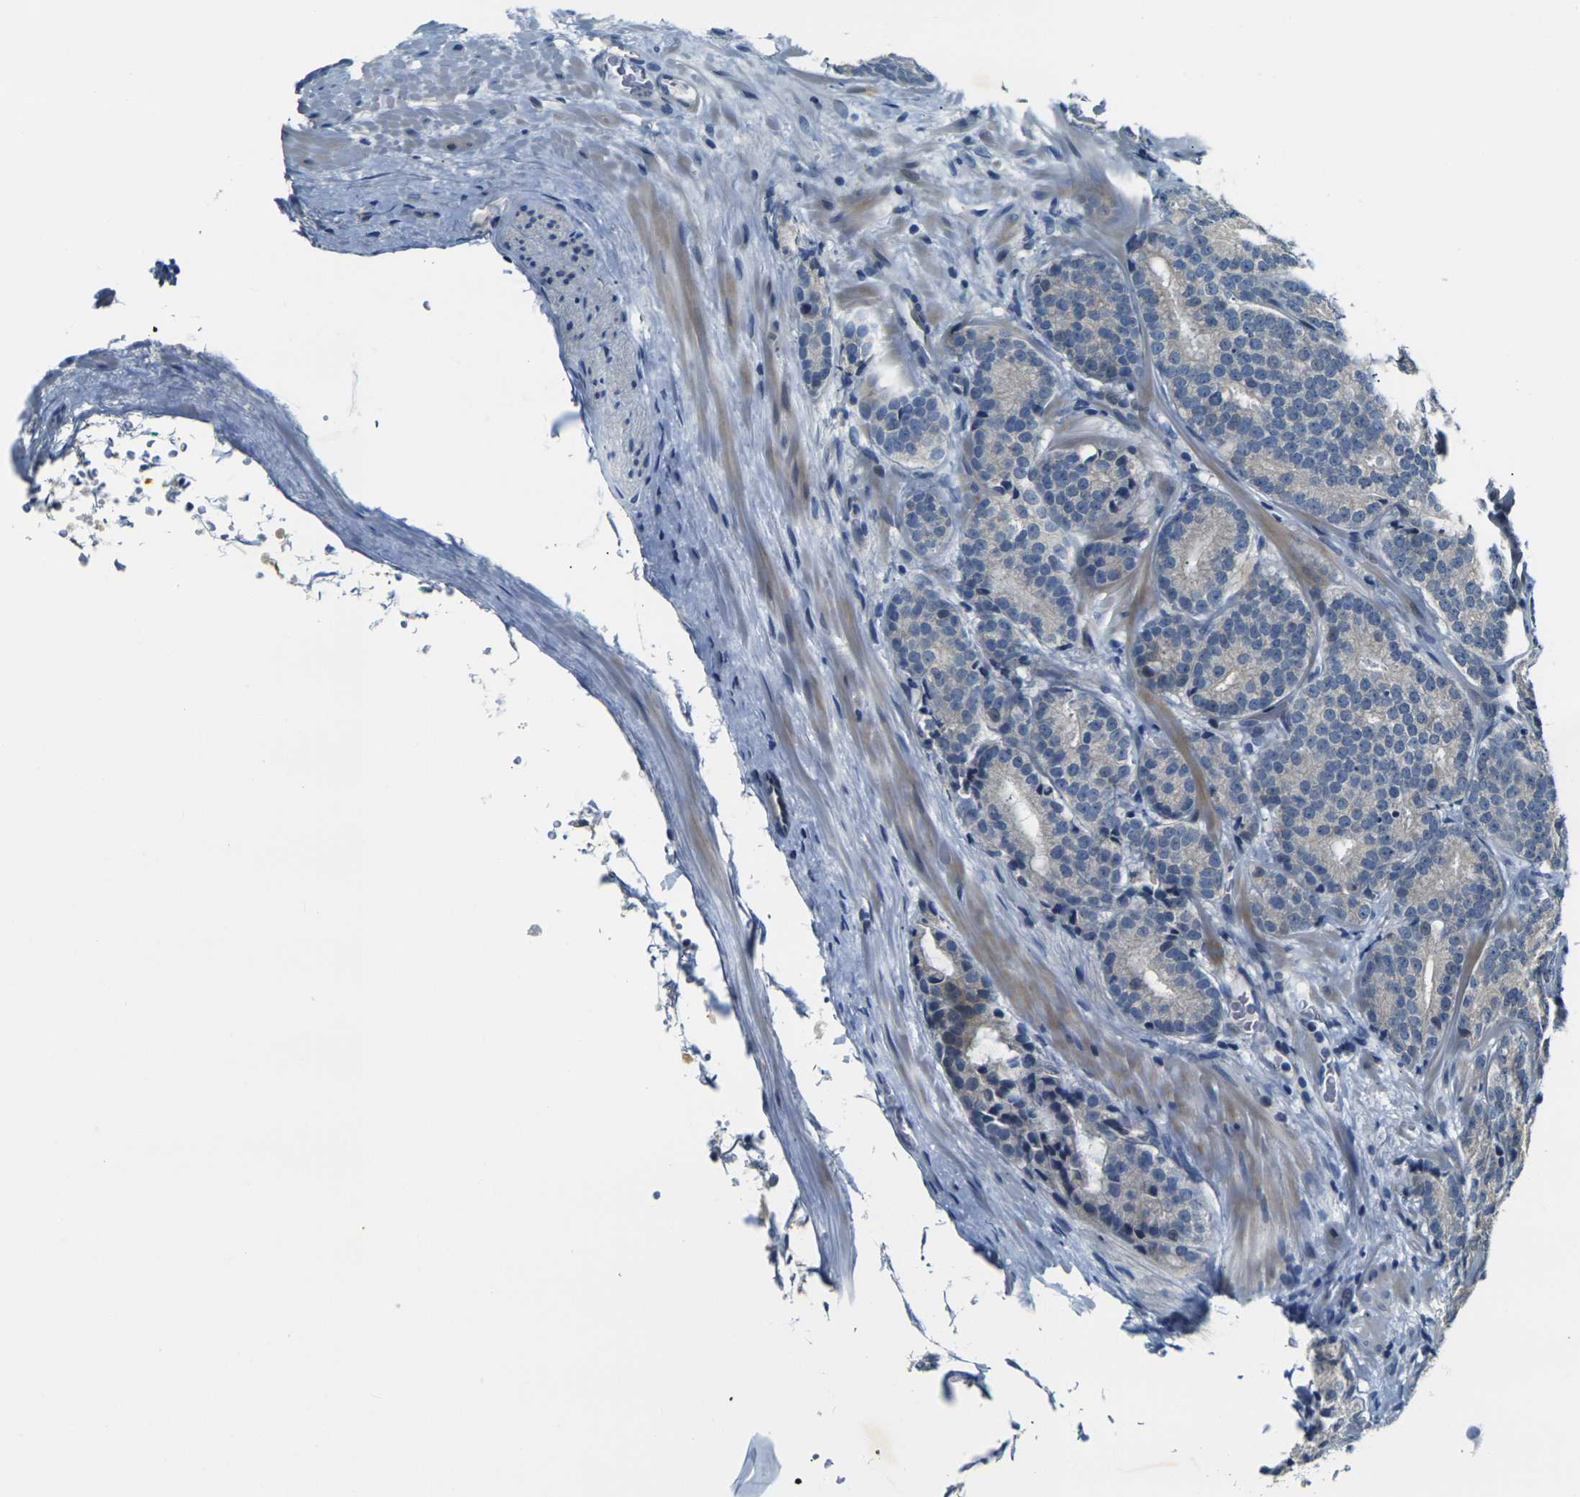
{"staining": {"intensity": "negative", "quantity": "none", "location": "none"}, "tissue": "prostate cancer", "cell_type": "Tumor cells", "image_type": "cancer", "snomed": [{"axis": "morphology", "description": "Adenocarcinoma, High grade"}, {"axis": "topography", "description": "Prostate"}], "caption": "IHC image of prostate adenocarcinoma (high-grade) stained for a protein (brown), which exhibits no expression in tumor cells. (DAB IHC with hematoxylin counter stain).", "gene": "SHISAL2B", "patient": {"sex": "male", "age": 61}}